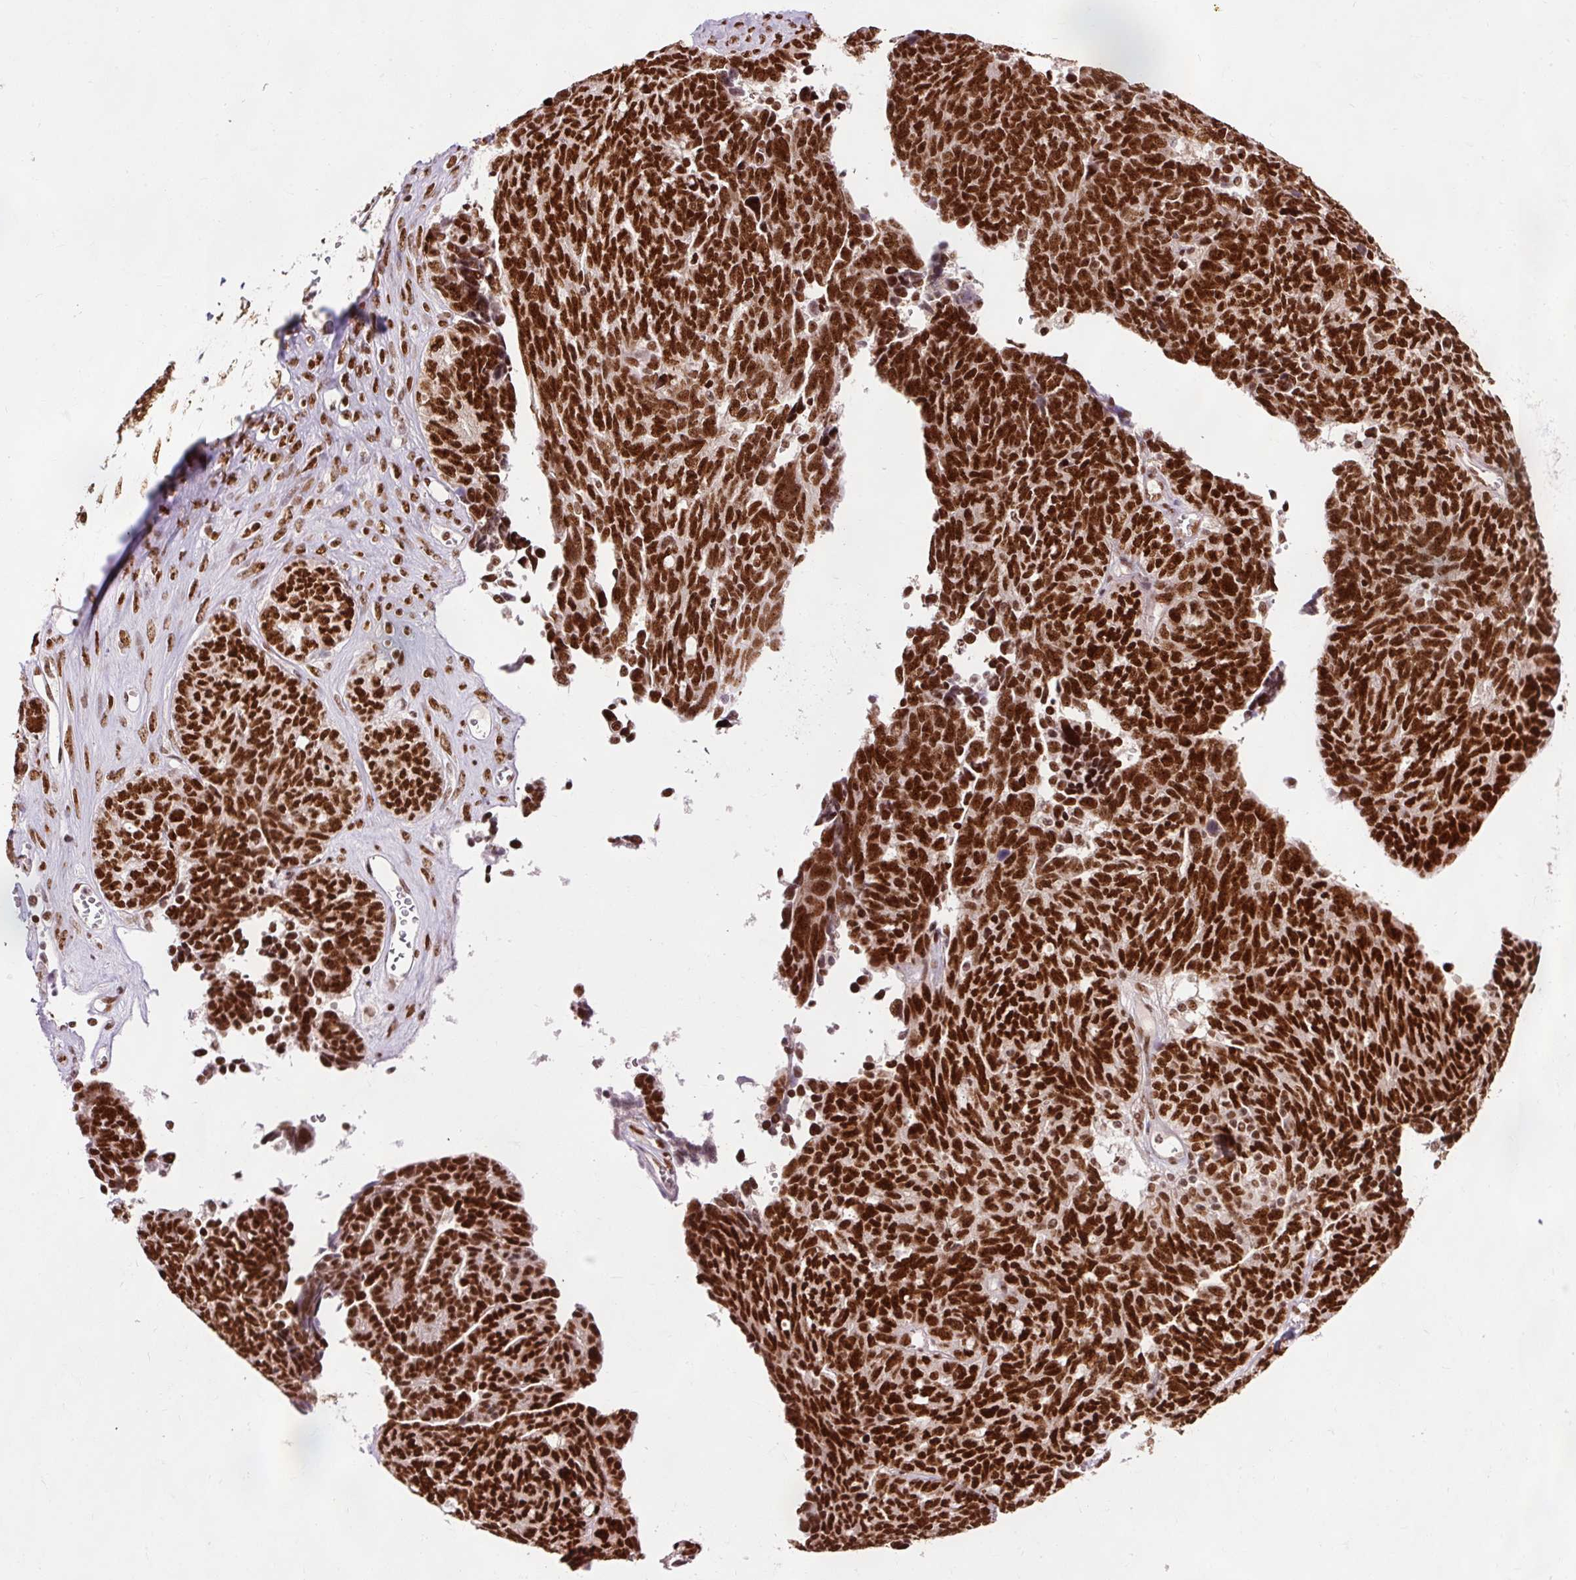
{"staining": {"intensity": "strong", "quantity": ">75%", "location": "nuclear"}, "tissue": "ovarian cancer", "cell_type": "Tumor cells", "image_type": "cancer", "snomed": [{"axis": "morphology", "description": "Cystadenocarcinoma, serous, NOS"}, {"axis": "topography", "description": "Ovary"}], "caption": "Immunohistochemical staining of human ovarian cancer reveals high levels of strong nuclear protein expression in about >75% of tumor cells. Ihc stains the protein of interest in brown and the nuclei are stained blue.", "gene": "ZBTB44", "patient": {"sex": "female", "age": 79}}